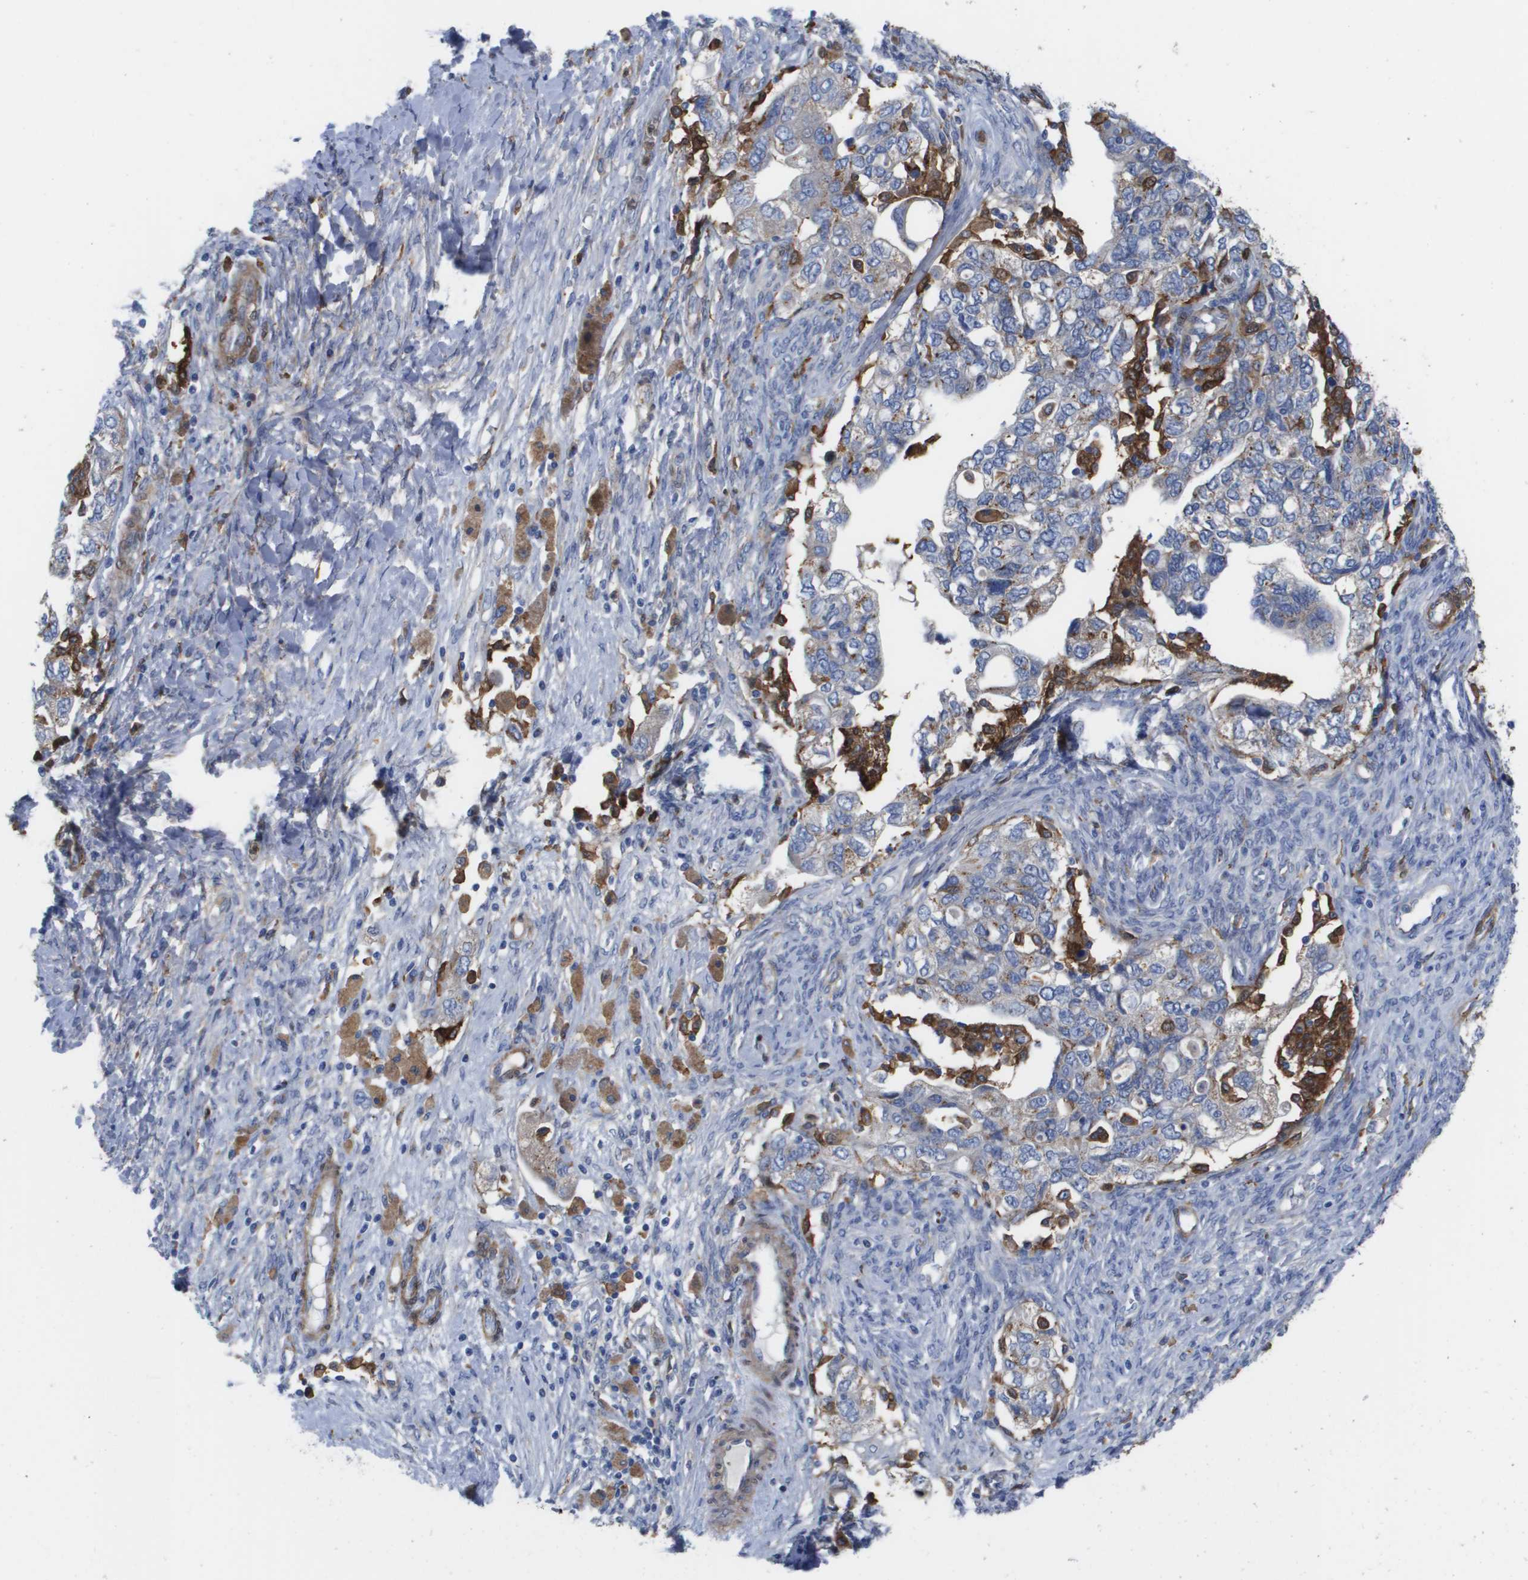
{"staining": {"intensity": "negative", "quantity": "none", "location": "none"}, "tissue": "ovarian cancer", "cell_type": "Tumor cells", "image_type": "cancer", "snomed": [{"axis": "morphology", "description": "Carcinoma, NOS"}, {"axis": "morphology", "description": "Cystadenocarcinoma, serous, NOS"}, {"axis": "topography", "description": "Ovary"}], "caption": "Tumor cells show no significant staining in ovarian cancer (serous cystadenocarcinoma).", "gene": "SLC37A2", "patient": {"sex": "female", "age": 69}}